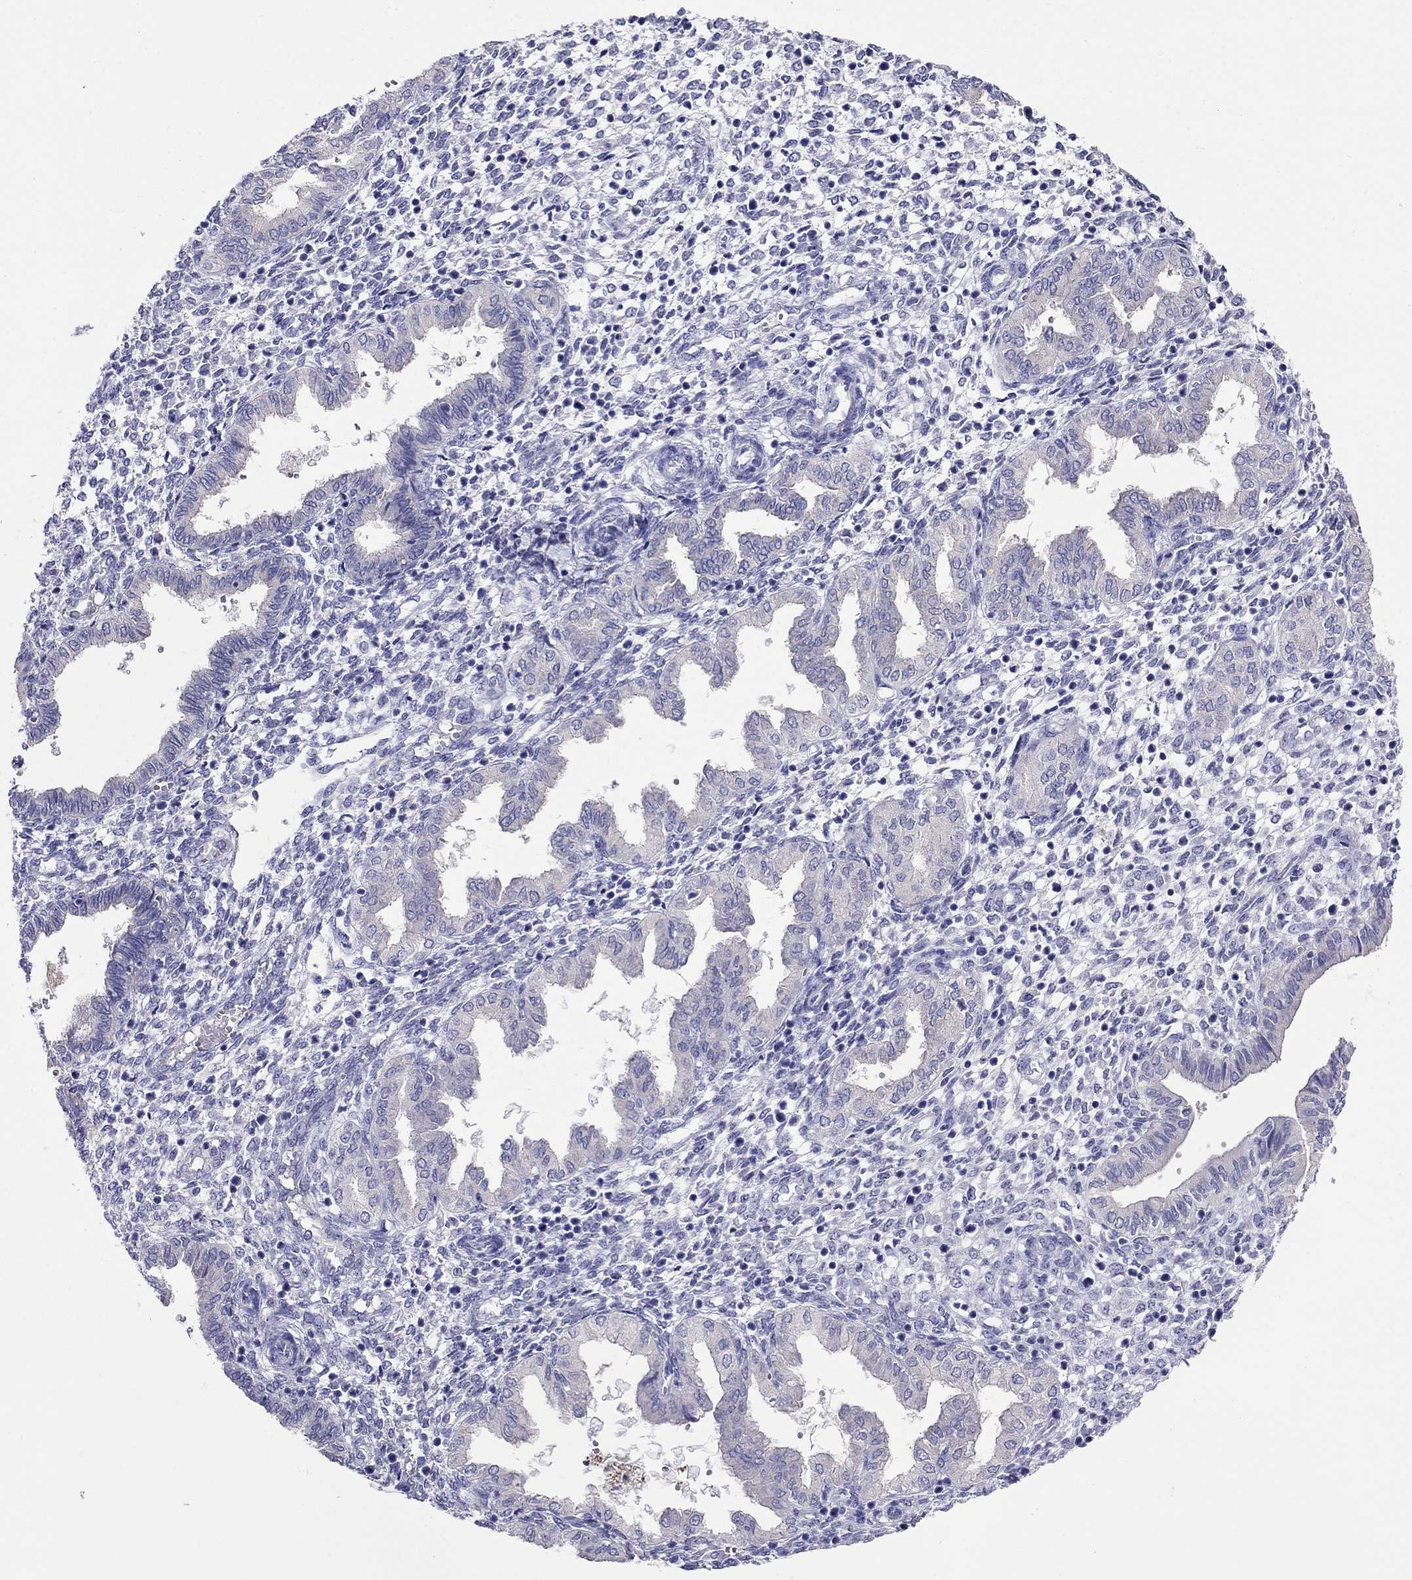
{"staining": {"intensity": "negative", "quantity": "none", "location": "none"}, "tissue": "endometrium", "cell_type": "Cells in endometrial stroma", "image_type": "normal", "snomed": [{"axis": "morphology", "description": "Normal tissue, NOS"}, {"axis": "topography", "description": "Endometrium"}], "caption": "Cells in endometrial stroma are negative for brown protein staining in benign endometrium. (Brightfield microscopy of DAB (3,3'-diaminobenzidine) immunohistochemistry at high magnification).", "gene": "SCG2", "patient": {"sex": "female", "age": 43}}